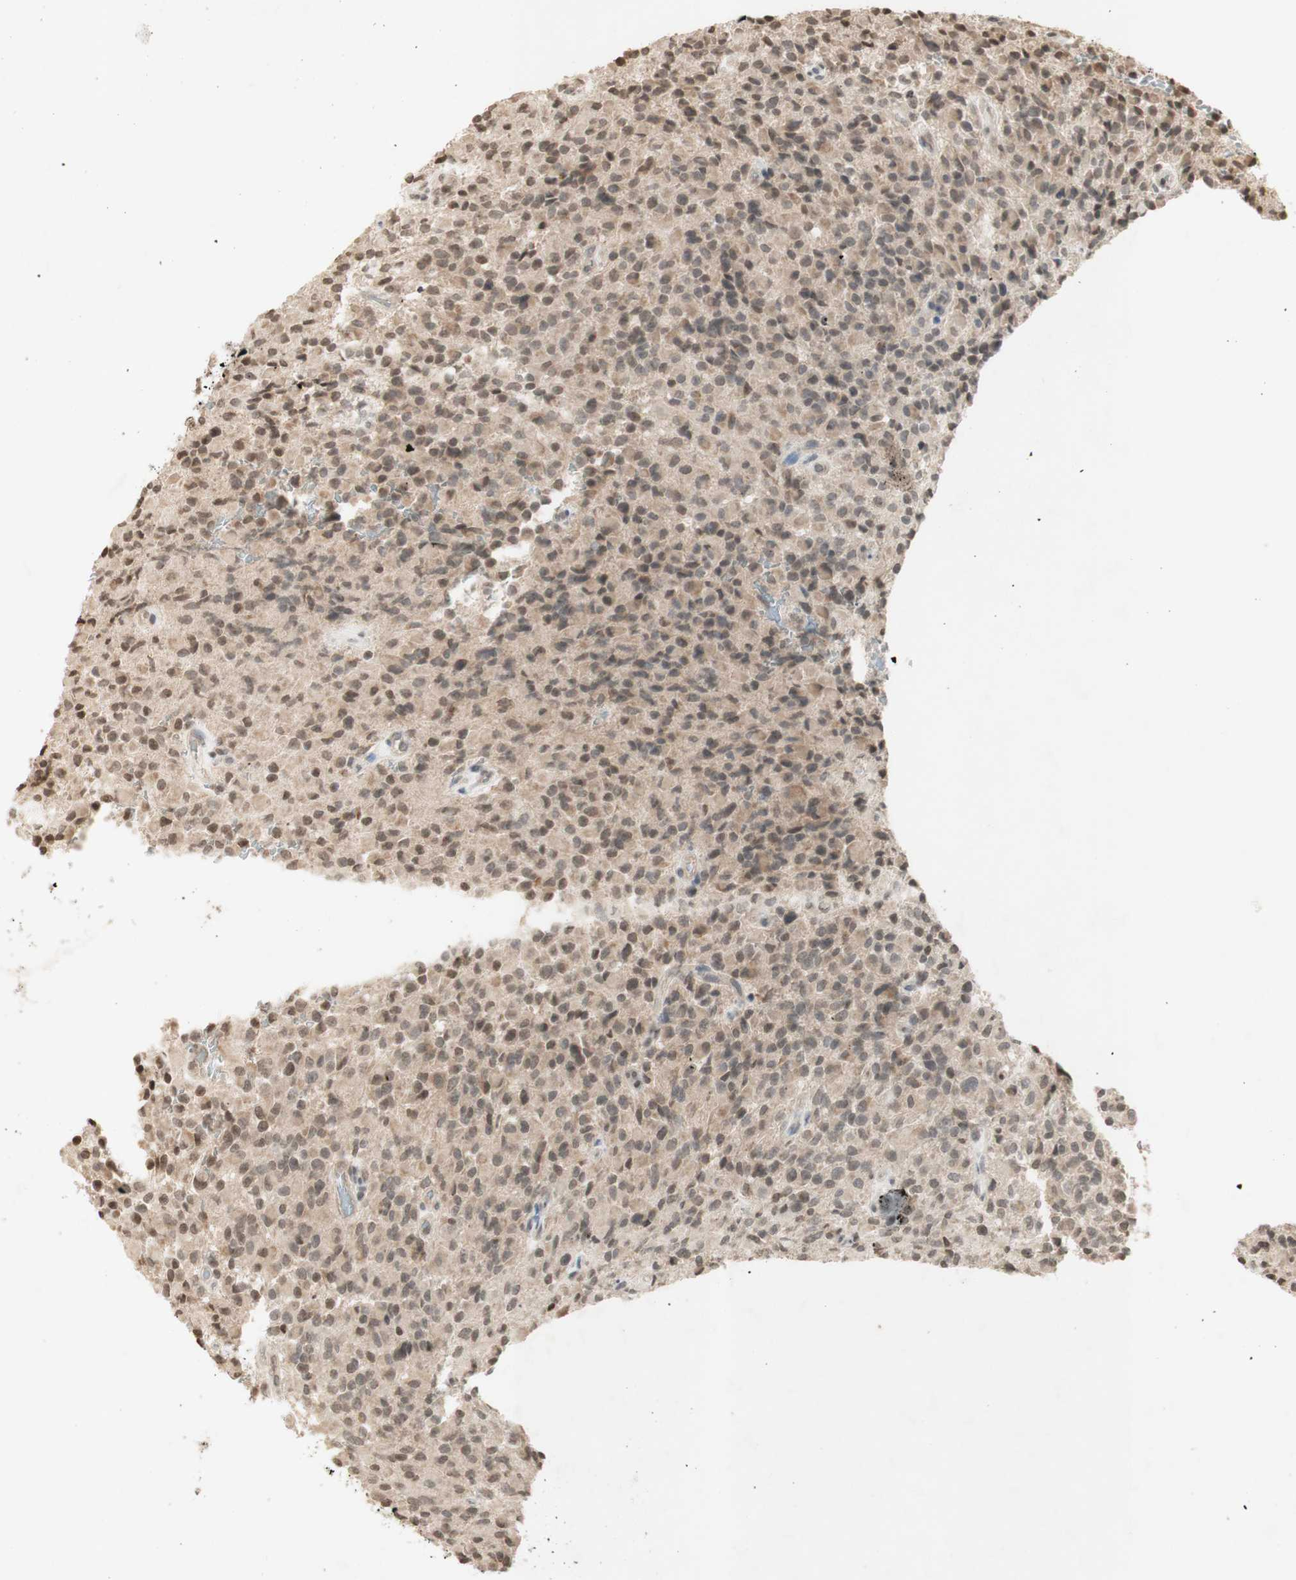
{"staining": {"intensity": "weak", "quantity": "25%-75%", "location": "cytoplasmic/membranous,nuclear"}, "tissue": "glioma", "cell_type": "Tumor cells", "image_type": "cancer", "snomed": [{"axis": "morphology", "description": "Glioma, malignant, High grade"}, {"axis": "topography", "description": "Brain"}], "caption": "Weak cytoplasmic/membranous and nuclear staining for a protein is seen in approximately 25%-75% of tumor cells of malignant glioma (high-grade) using IHC.", "gene": "GLI1", "patient": {"sex": "male", "age": 71}}